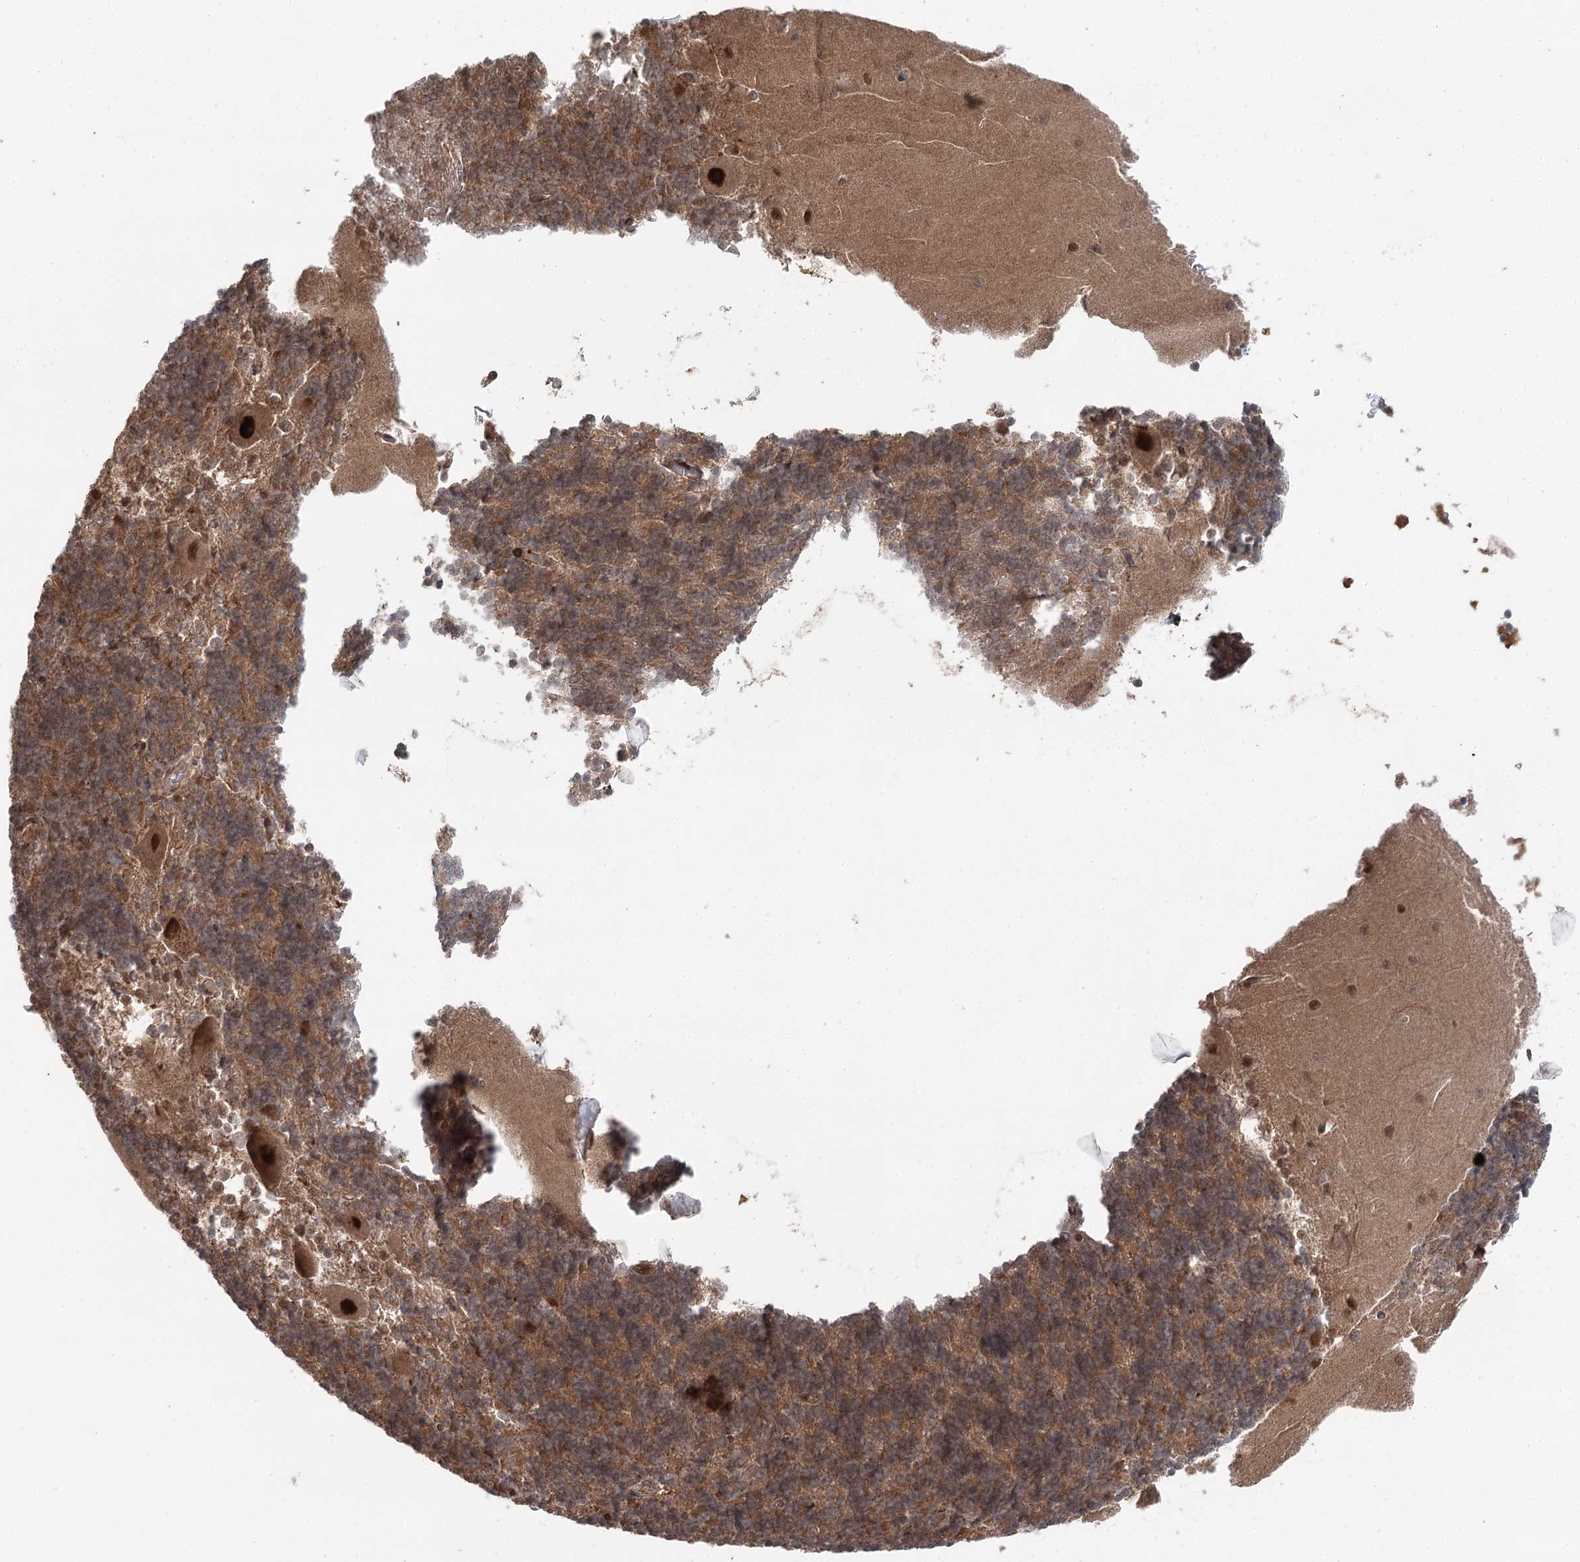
{"staining": {"intensity": "moderate", "quantity": ">75%", "location": "cytoplasmic/membranous"}, "tissue": "cerebellum", "cell_type": "Cells in granular layer", "image_type": "normal", "snomed": [{"axis": "morphology", "description": "Normal tissue, NOS"}, {"axis": "topography", "description": "Cerebellum"}], "caption": "Cerebellum was stained to show a protein in brown. There is medium levels of moderate cytoplasmic/membranous staining in approximately >75% of cells in granular layer. (DAB (3,3'-diaminobenzidine) = brown stain, brightfield microscopy at high magnification).", "gene": "N6AMT1", "patient": {"sex": "male", "age": 37}}